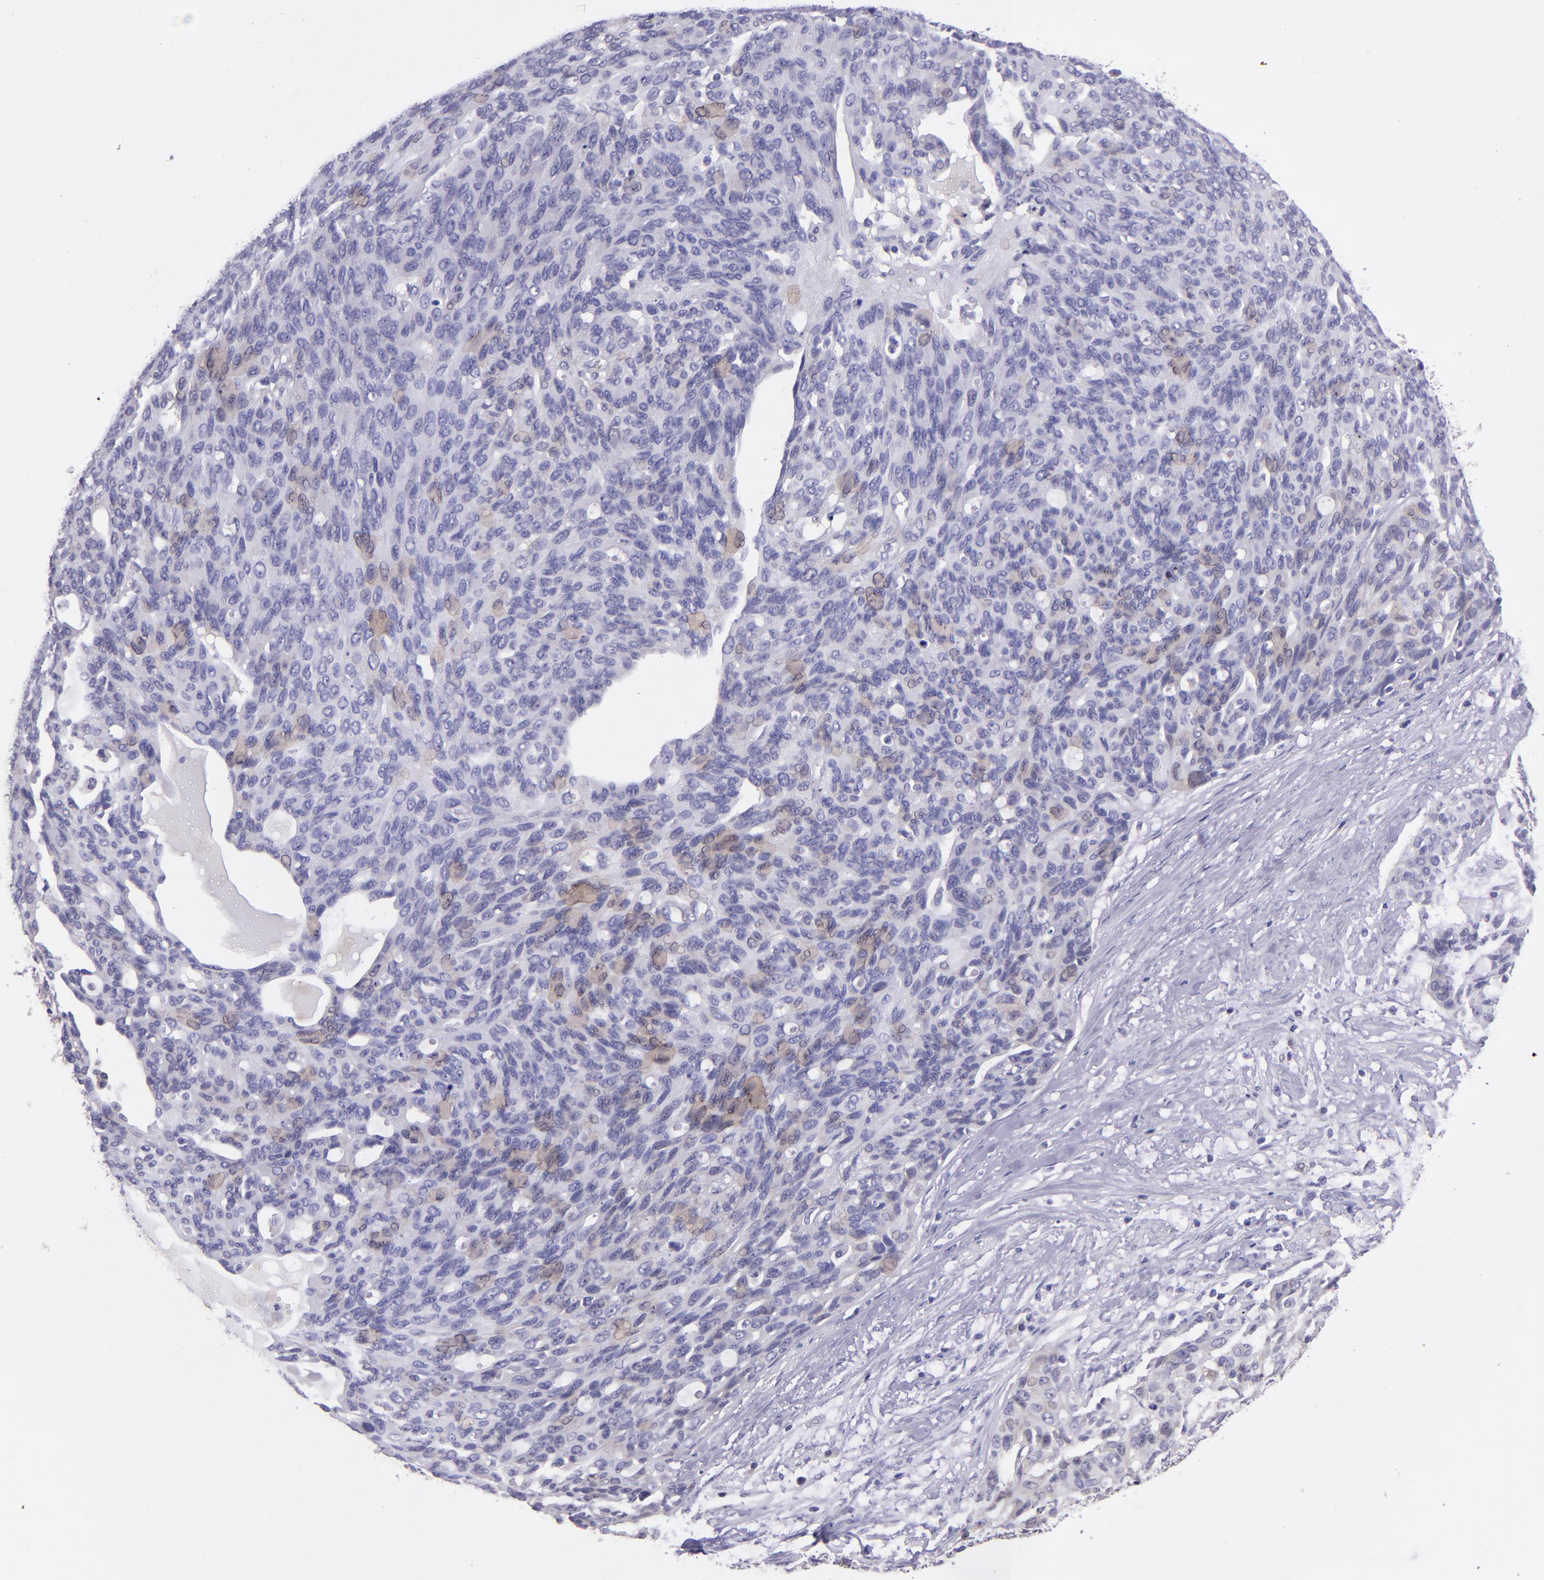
{"staining": {"intensity": "negative", "quantity": "none", "location": "none"}, "tissue": "ovarian cancer", "cell_type": "Tumor cells", "image_type": "cancer", "snomed": [{"axis": "morphology", "description": "Carcinoma, endometroid"}, {"axis": "topography", "description": "Ovary"}], "caption": "High magnification brightfield microscopy of ovarian cancer (endometroid carcinoma) stained with DAB (brown) and counterstained with hematoxylin (blue): tumor cells show no significant expression.", "gene": "PAPPA", "patient": {"sex": "female", "age": 60}}